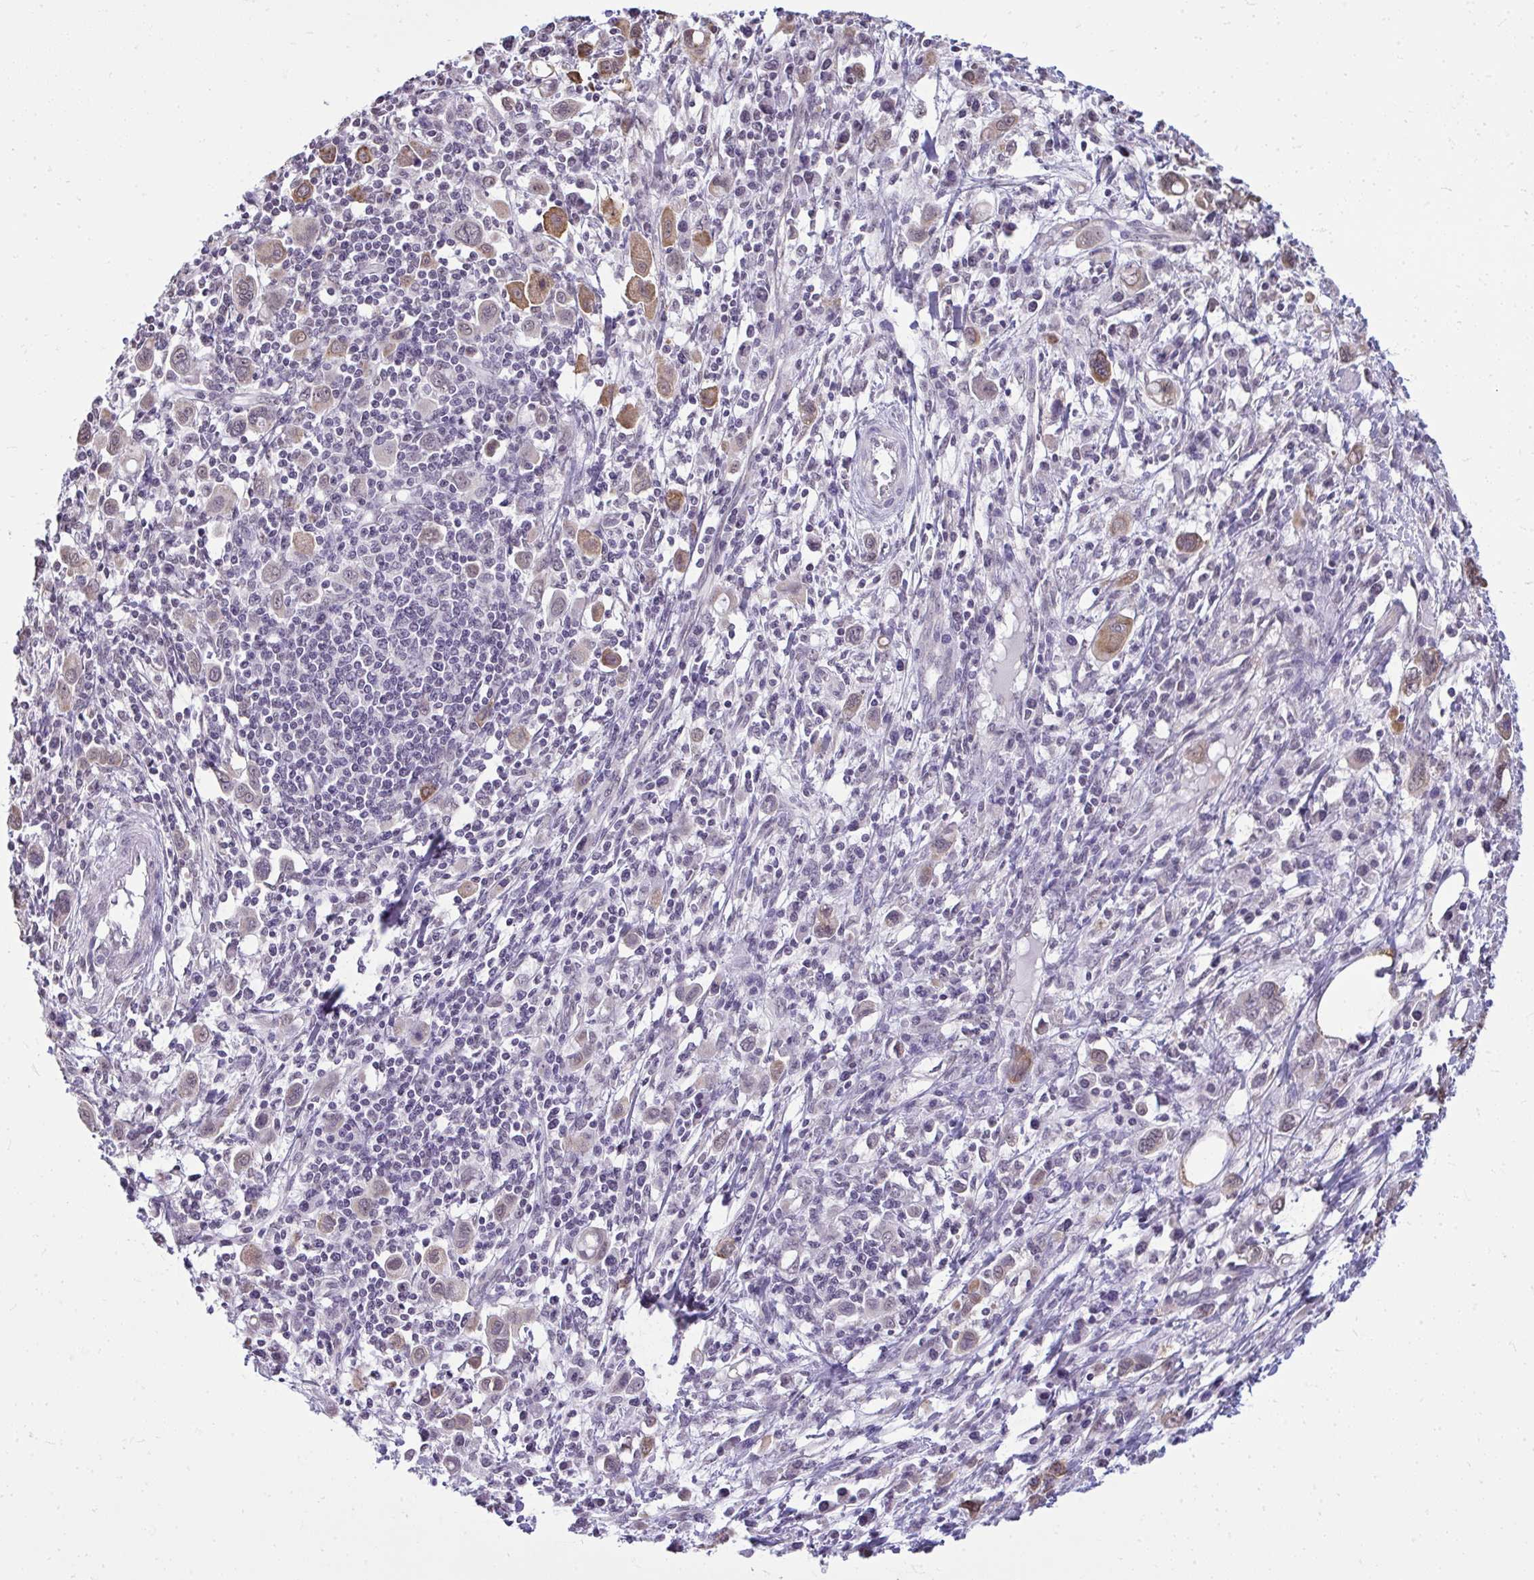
{"staining": {"intensity": "moderate", "quantity": "<25%", "location": "cytoplasmic/membranous"}, "tissue": "stomach cancer", "cell_type": "Tumor cells", "image_type": "cancer", "snomed": [{"axis": "morphology", "description": "Adenocarcinoma, NOS"}, {"axis": "topography", "description": "Stomach, upper"}], "caption": "The micrograph demonstrates a brown stain indicating the presence of a protein in the cytoplasmic/membranous of tumor cells in stomach cancer.", "gene": "NPPA", "patient": {"sex": "male", "age": 75}}